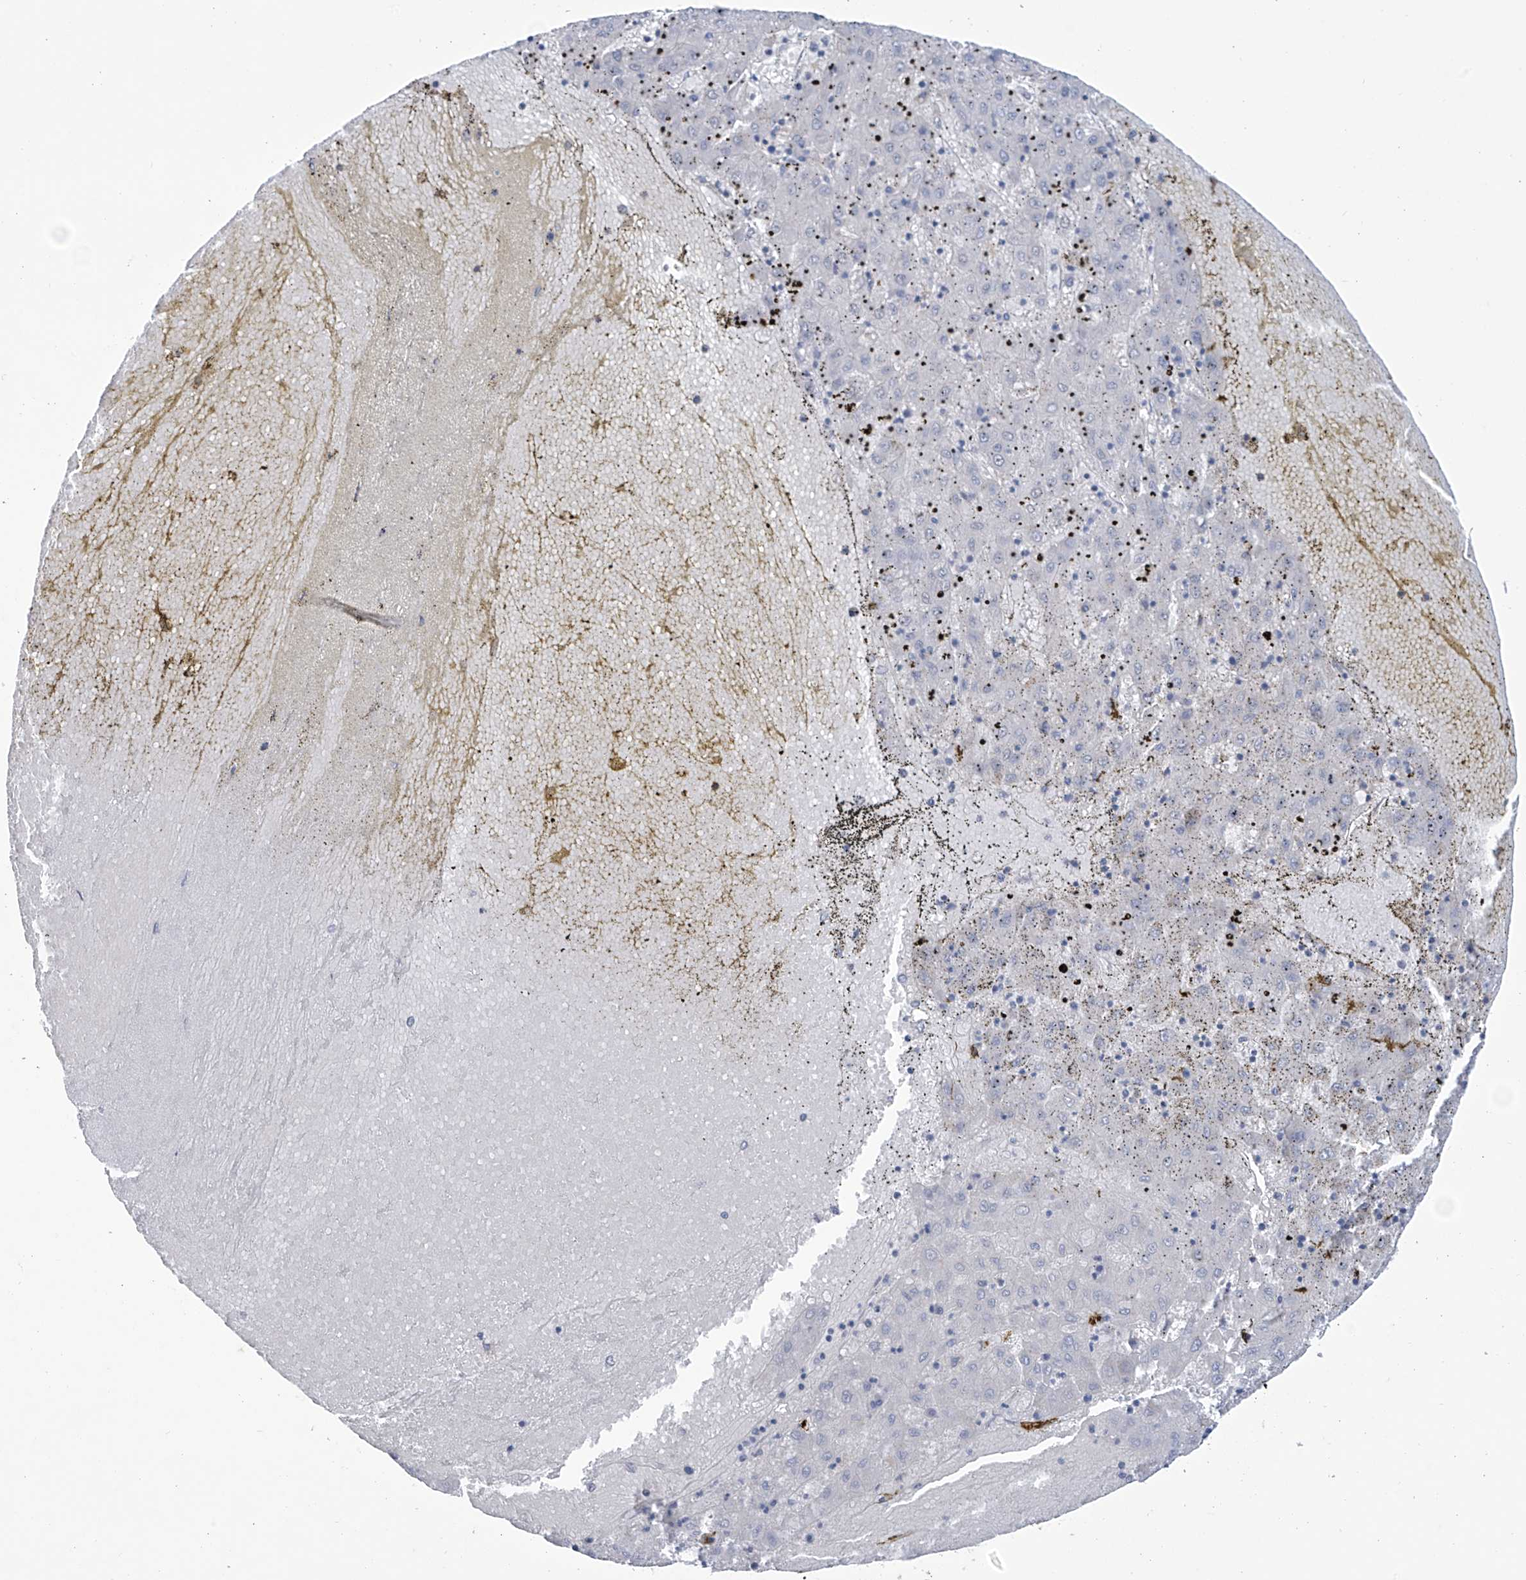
{"staining": {"intensity": "negative", "quantity": "none", "location": "none"}, "tissue": "liver cancer", "cell_type": "Tumor cells", "image_type": "cancer", "snomed": [{"axis": "morphology", "description": "Carcinoma, Hepatocellular, NOS"}, {"axis": "topography", "description": "Liver"}], "caption": "The image shows no staining of tumor cells in liver cancer (hepatocellular carcinoma).", "gene": "ABHD13", "patient": {"sex": "male", "age": 72}}